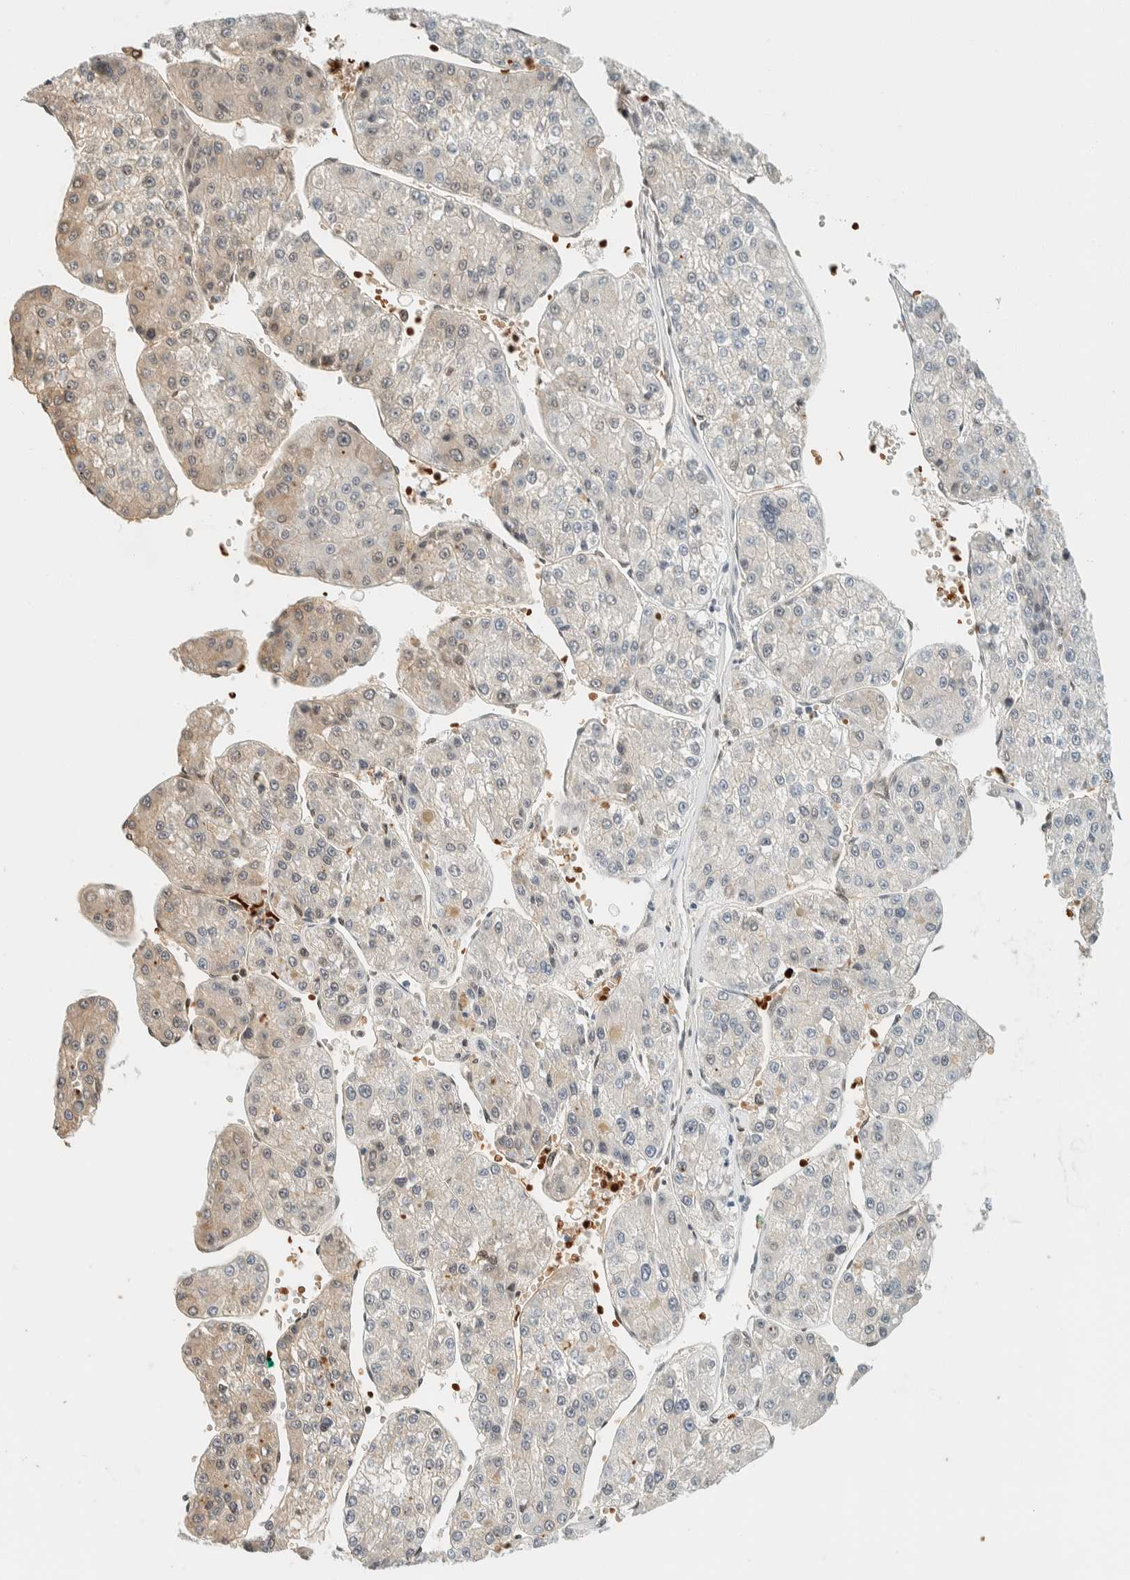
{"staining": {"intensity": "weak", "quantity": "25%-75%", "location": "cytoplasmic/membranous"}, "tissue": "liver cancer", "cell_type": "Tumor cells", "image_type": "cancer", "snomed": [{"axis": "morphology", "description": "Carcinoma, Hepatocellular, NOS"}, {"axis": "topography", "description": "Liver"}], "caption": "Human hepatocellular carcinoma (liver) stained with a brown dye exhibits weak cytoplasmic/membranous positive staining in approximately 25%-75% of tumor cells.", "gene": "TSTD2", "patient": {"sex": "female", "age": 73}}